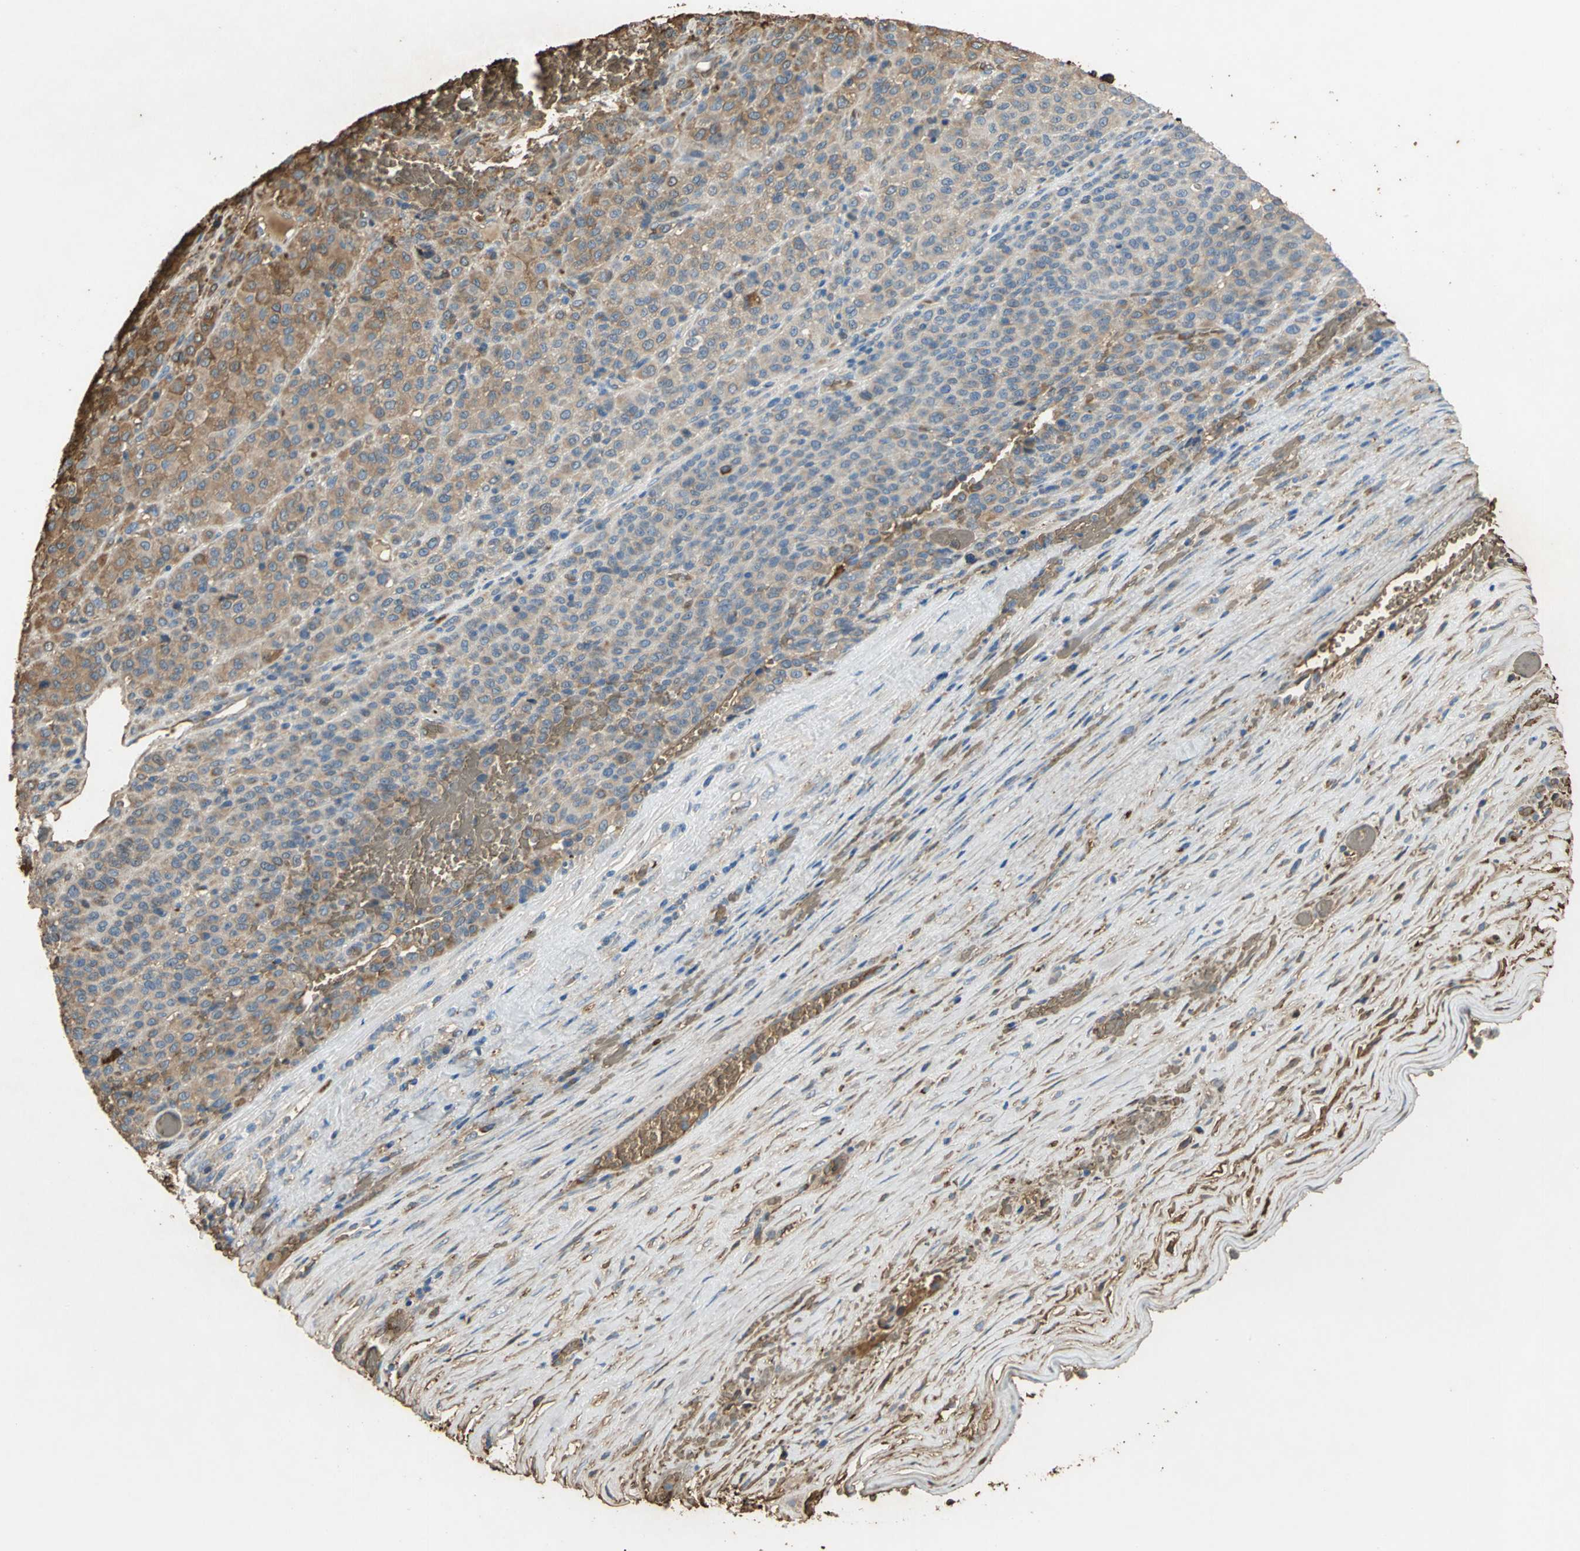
{"staining": {"intensity": "moderate", "quantity": ">75%", "location": "cytoplasmic/membranous"}, "tissue": "melanoma", "cell_type": "Tumor cells", "image_type": "cancer", "snomed": [{"axis": "morphology", "description": "Malignant melanoma, Metastatic site"}, {"axis": "topography", "description": "Pancreas"}], "caption": "The histopathology image reveals staining of malignant melanoma (metastatic site), revealing moderate cytoplasmic/membranous protein expression (brown color) within tumor cells.", "gene": "TREM1", "patient": {"sex": "female", "age": 30}}